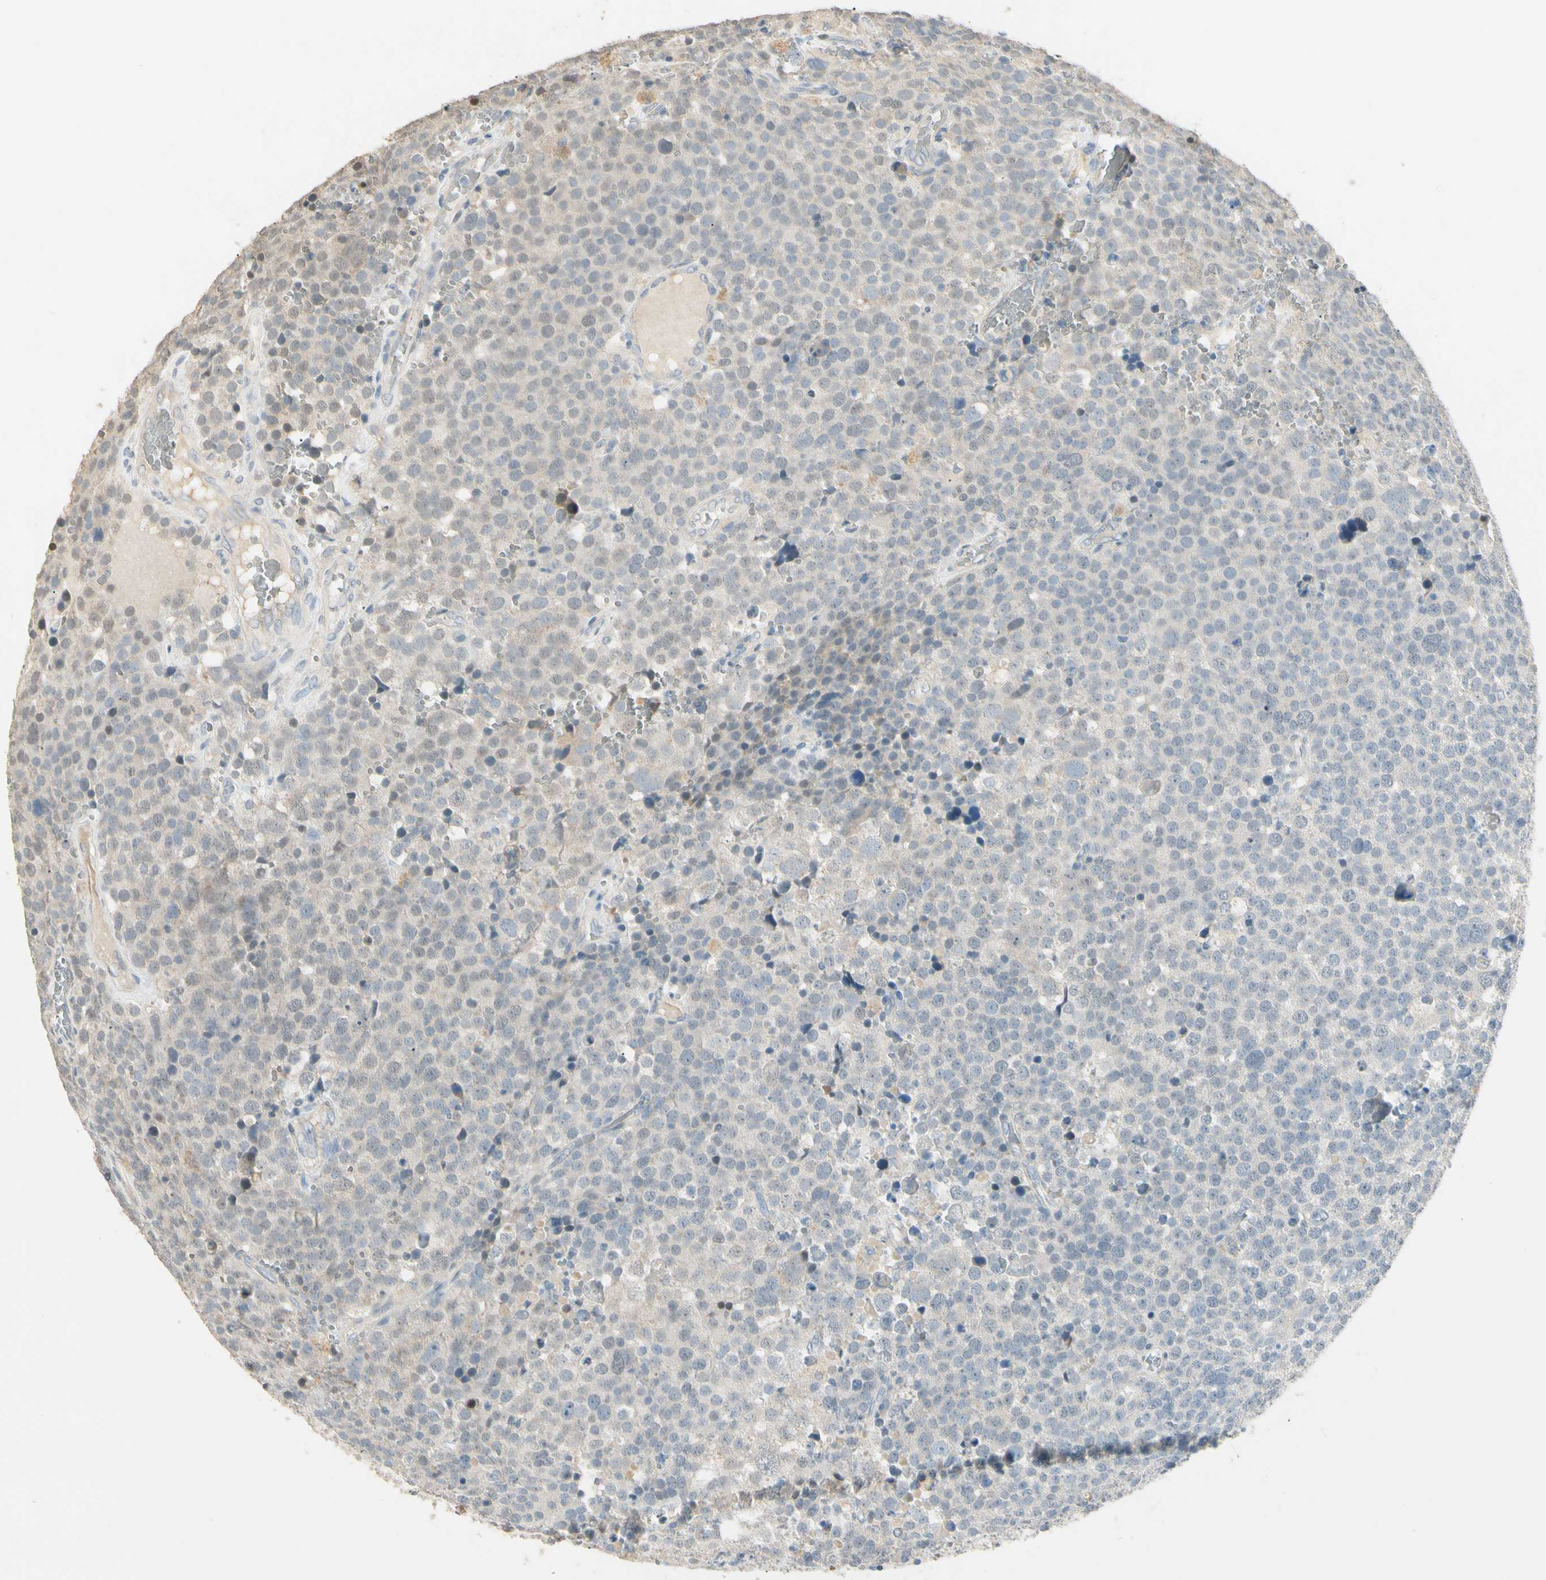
{"staining": {"intensity": "weak", "quantity": "<25%", "location": "cytoplasmic/membranous"}, "tissue": "testis cancer", "cell_type": "Tumor cells", "image_type": "cancer", "snomed": [{"axis": "morphology", "description": "Seminoma, NOS"}, {"axis": "topography", "description": "Testis"}], "caption": "Immunohistochemistry (IHC) photomicrograph of seminoma (testis) stained for a protein (brown), which displays no staining in tumor cells.", "gene": "GNE", "patient": {"sex": "male", "age": 71}}